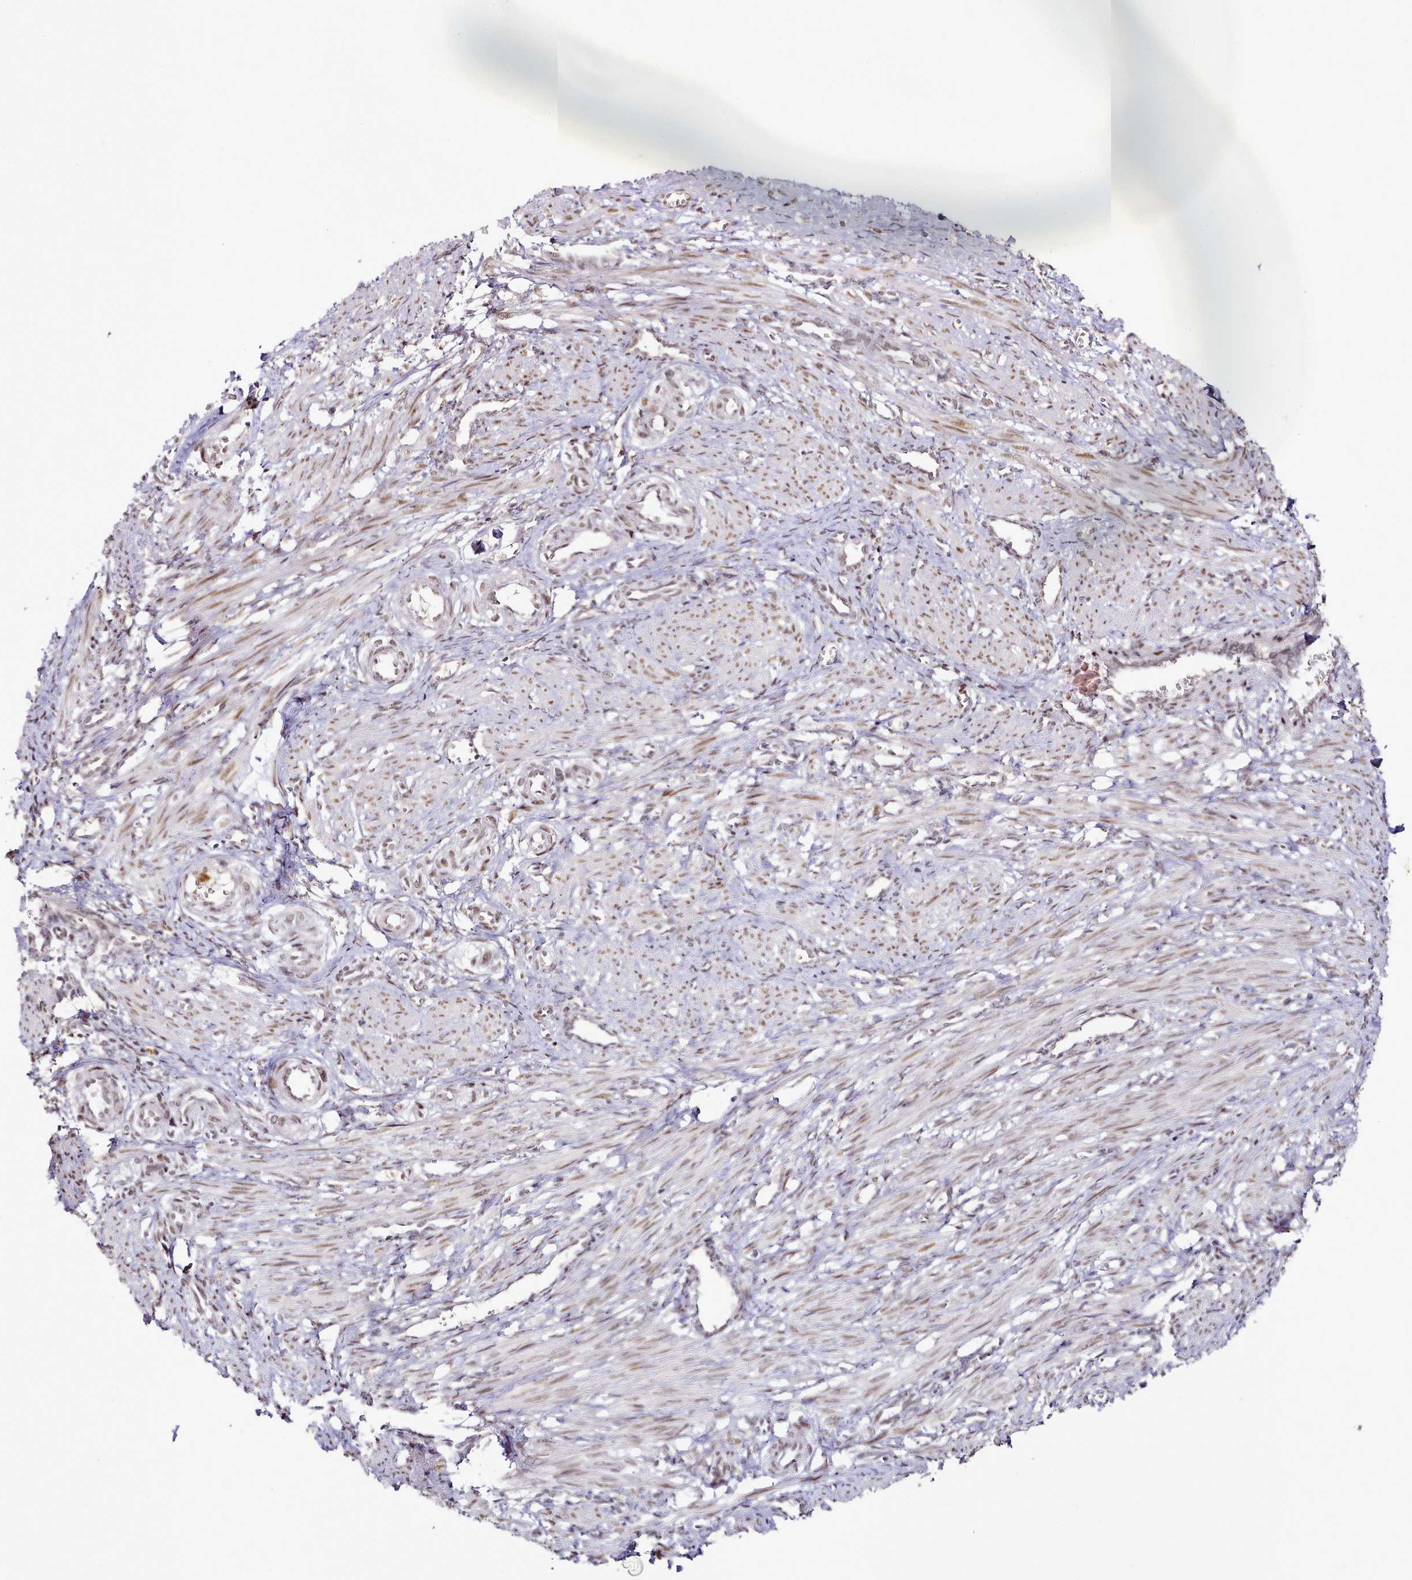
{"staining": {"intensity": "moderate", "quantity": ">75%", "location": "nuclear"}, "tissue": "smooth muscle", "cell_type": "Smooth muscle cells", "image_type": "normal", "snomed": [{"axis": "morphology", "description": "Normal tissue, NOS"}, {"axis": "topography", "description": "Endometrium"}], "caption": "This is a photomicrograph of immunohistochemistry (IHC) staining of benign smooth muscle, which shows moderate staining in the nuclear of smooth muscle cells.", "gene": "SYT15B", "patient": {"sex": "female", "age": 33}}